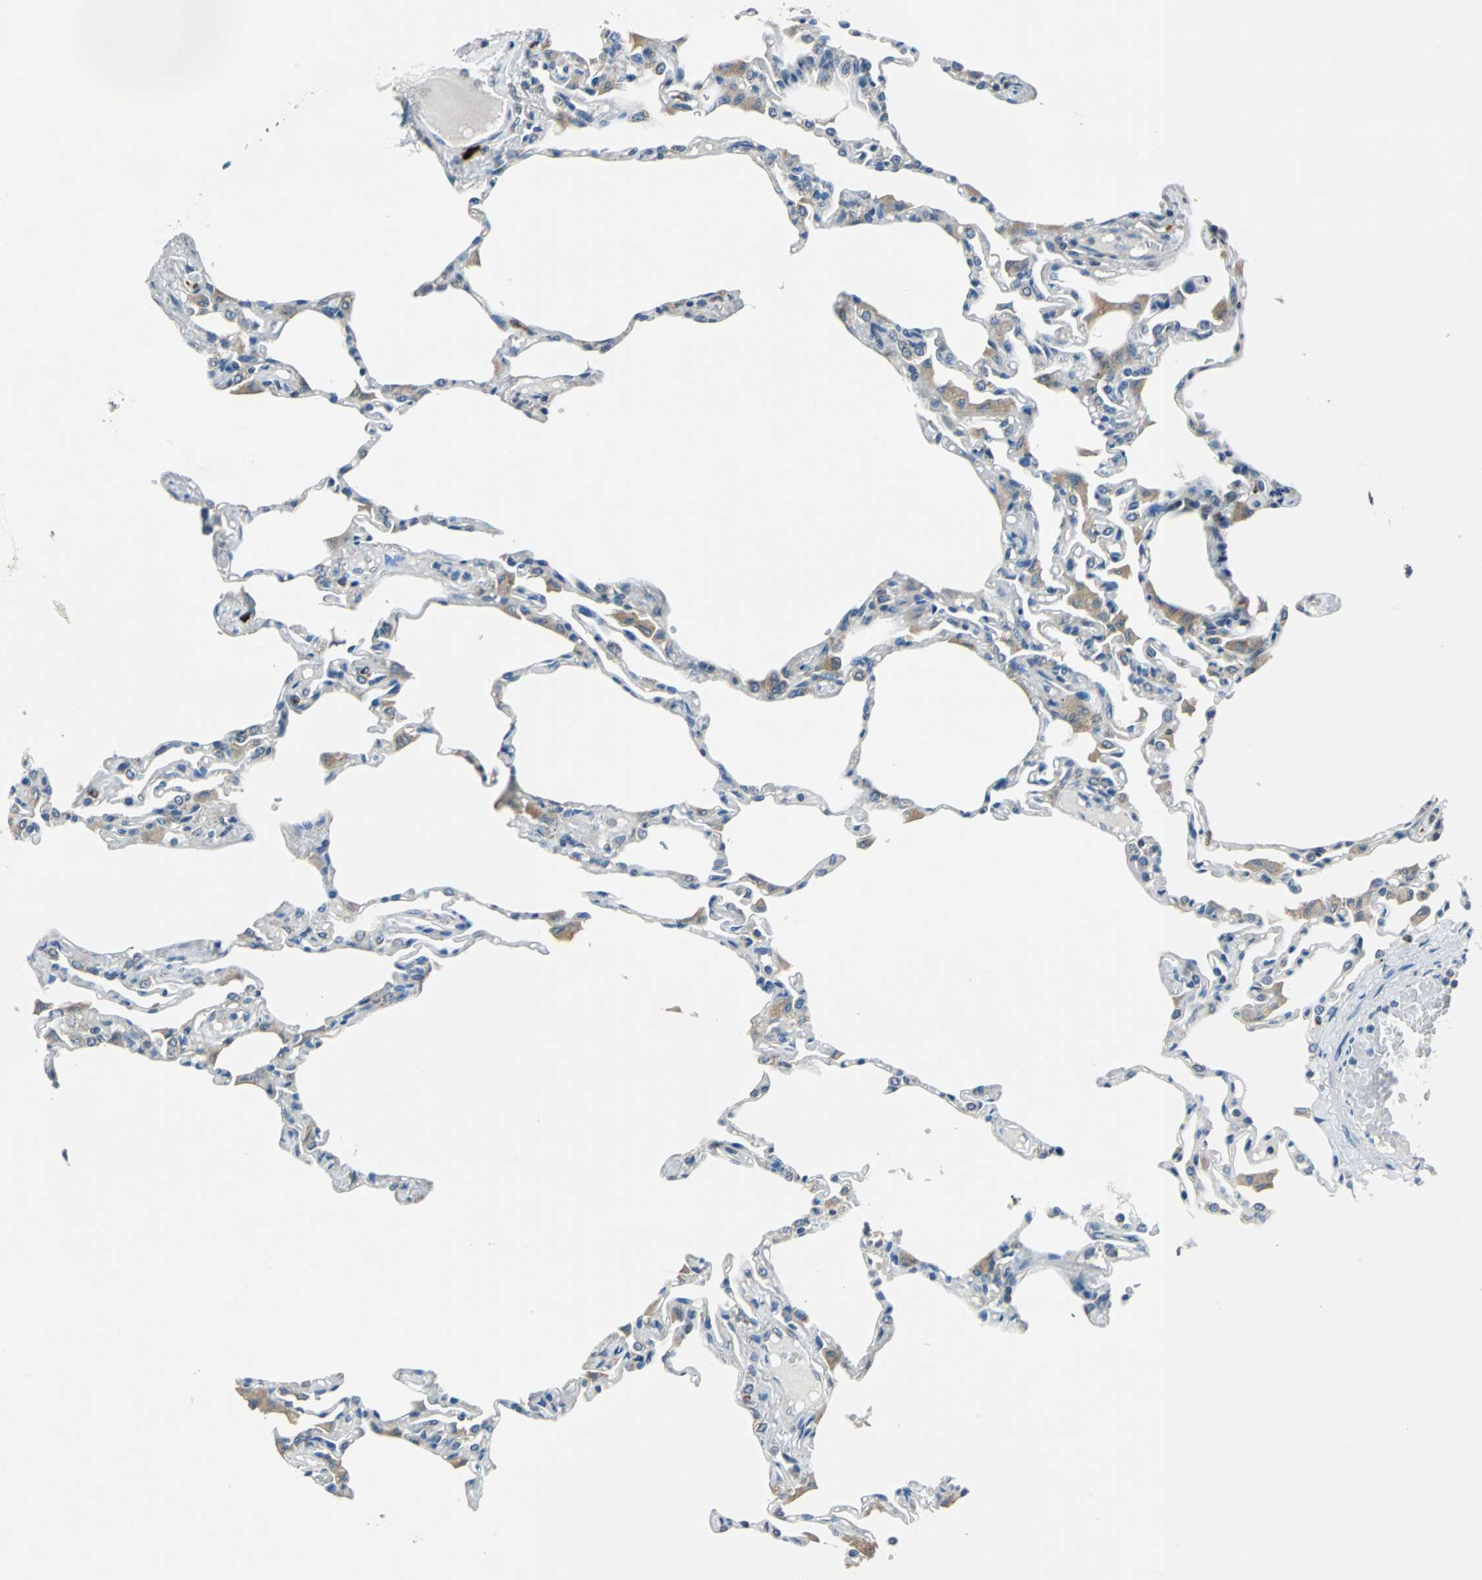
{"staining": {"intensity": "weak", "quantity": ">75%", "location": "cytoplasmic/membranous"}, "tissue": "lung", "cell_type": "Alveolar cells", "image_type": "normal", "snomed": [{"axis": "morphology", "description": "Normal tissue, NOS"}, {"axis": "topography", "description": "Lung"}], "caption": "Weak cytoplasmic/membranous positivity is identified in about >75% of alveolar cells in unremarkable lung.", "gene": "CPA3", "patient": {"sex": "female", "age": 49}}